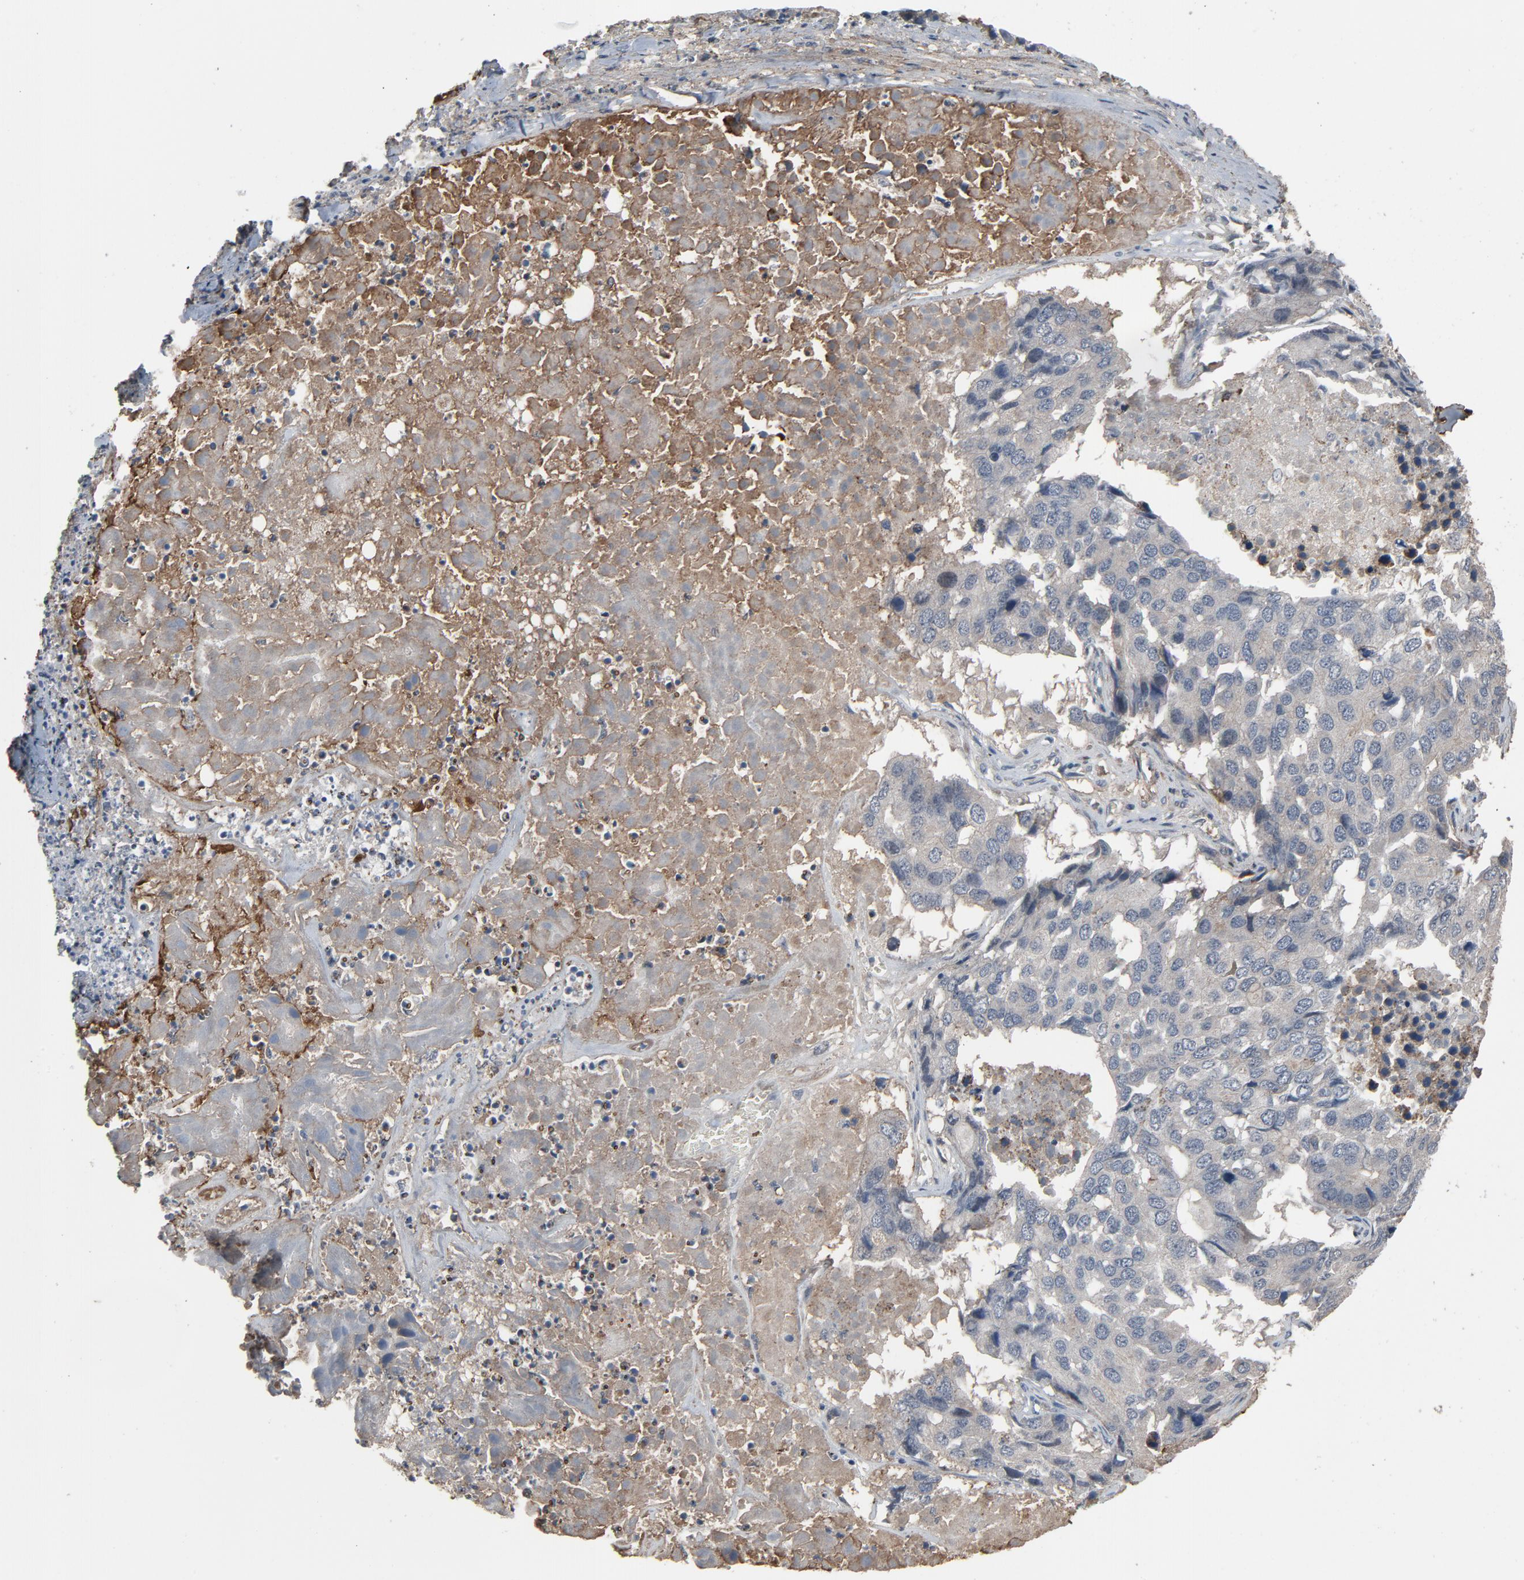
{"staining": {"intensity": "negative", "quantity": "none", "location": "none"}, "tissue": "pancreatic cancer", "cell_type": "Tumor cells", "image_type": "cancer", "snomed": [{"axis": "morphology", "description": "Adenocarcinoma, NOS"}, {"axis": "topography", "description": "Pancreas"}], "caption": "Immunohistochemistry (IHC) of pancreatic adenocarcinoma reveals no positivity in tumor cells. (DAB IHC, high magnification).", "gene": "PDZD4", "patient": {"sex": "male", "age": 50}}